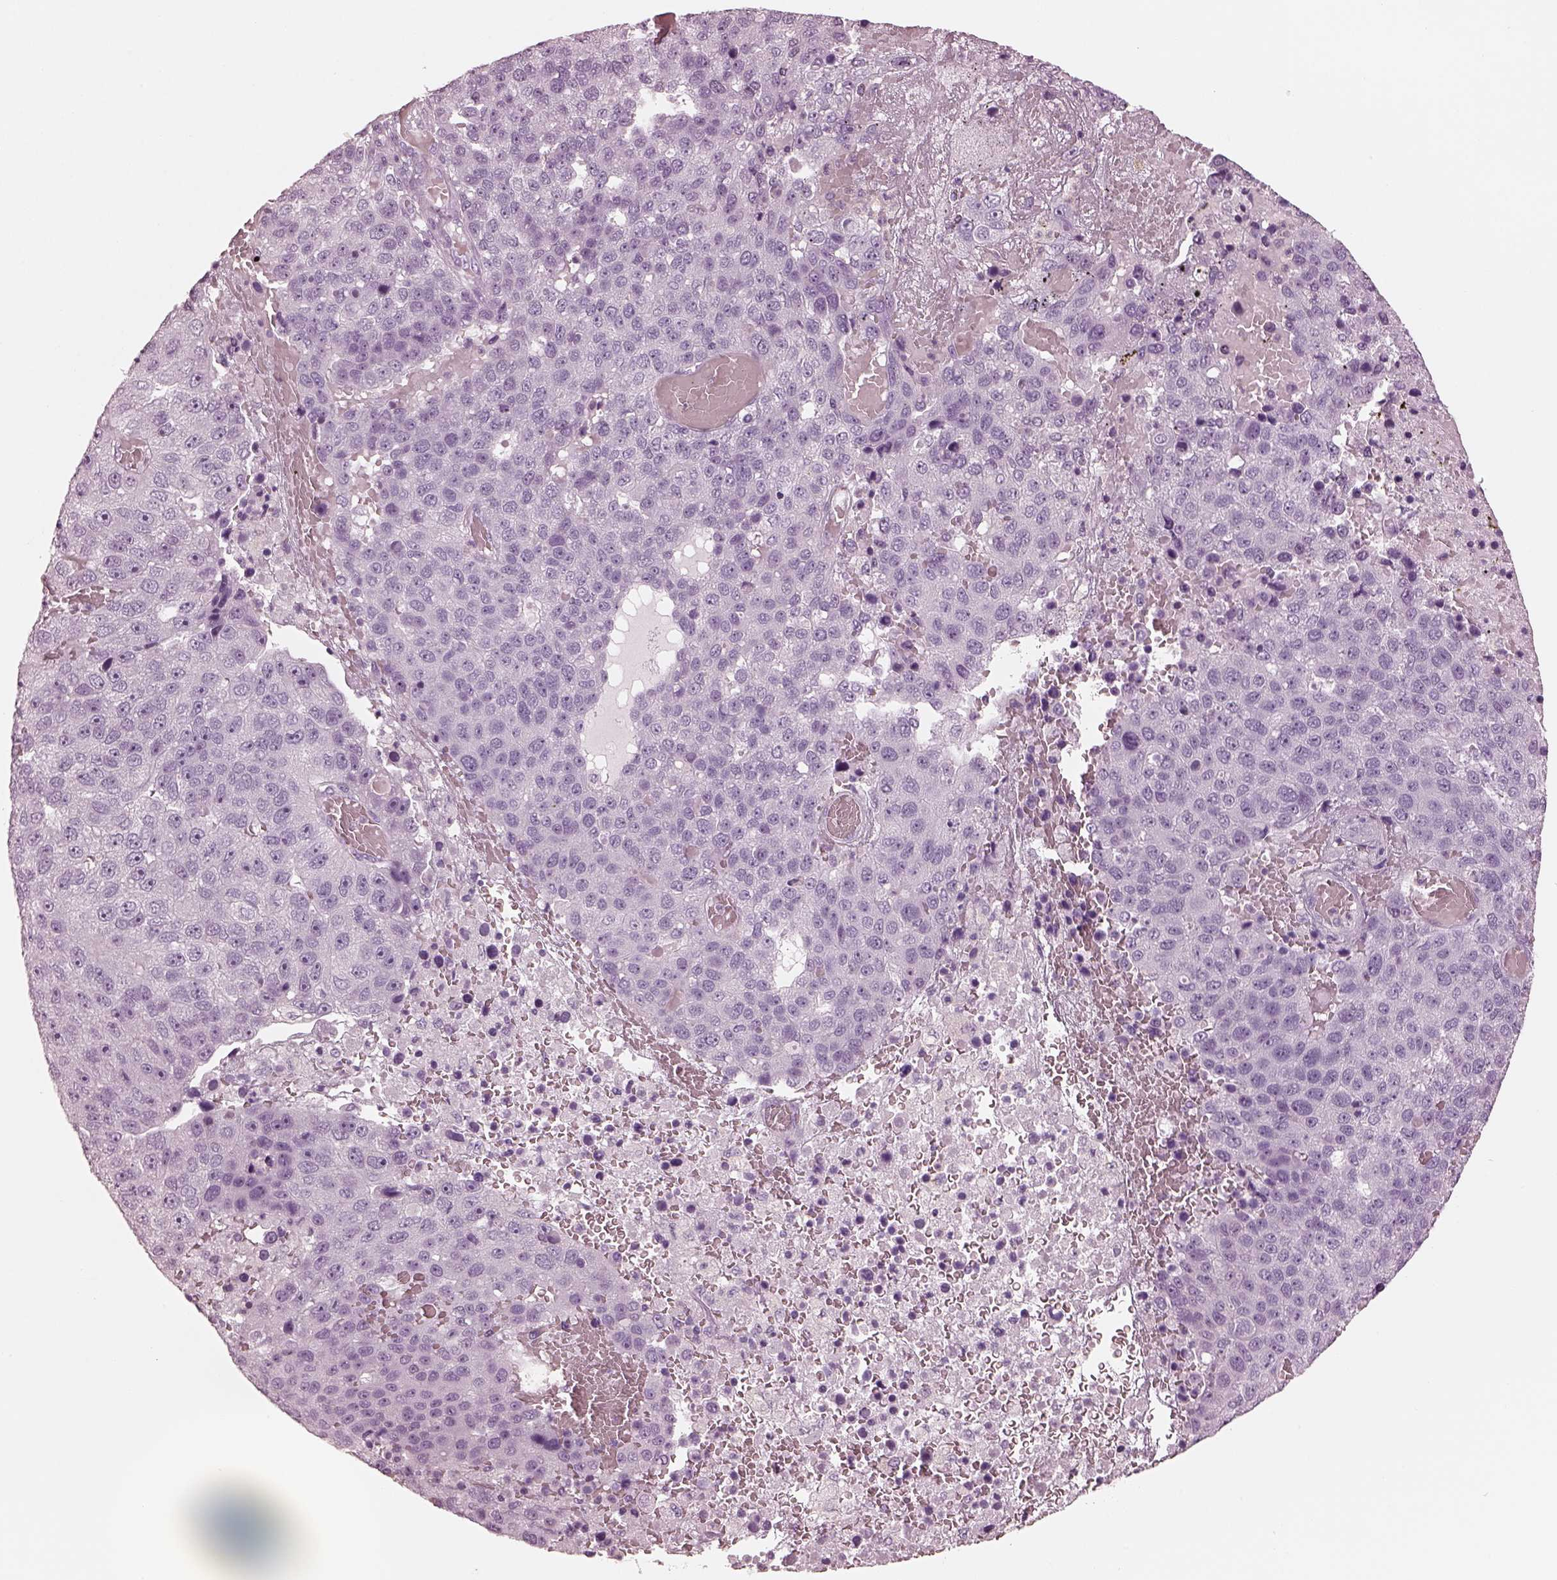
{"staining": {"intensity": "negative", "quantity": "none", "location": "none"}, "tissue": "pancreatic cancer", "cell_type": "Tumor cells", "image_type": "cancer", "snomed": [{"axis": "morphology", "description": "Adenocarcinoma, NOS"}, {"axis": "topography", "description": "Pancreas"}], "caption": "This is an immunohistochemistry (IHC) micrograph of human pancreatic cancer. There is no staining in tumor cells.", "gene": "CSH1", "patient": {"sex": "female", "age": 61}}